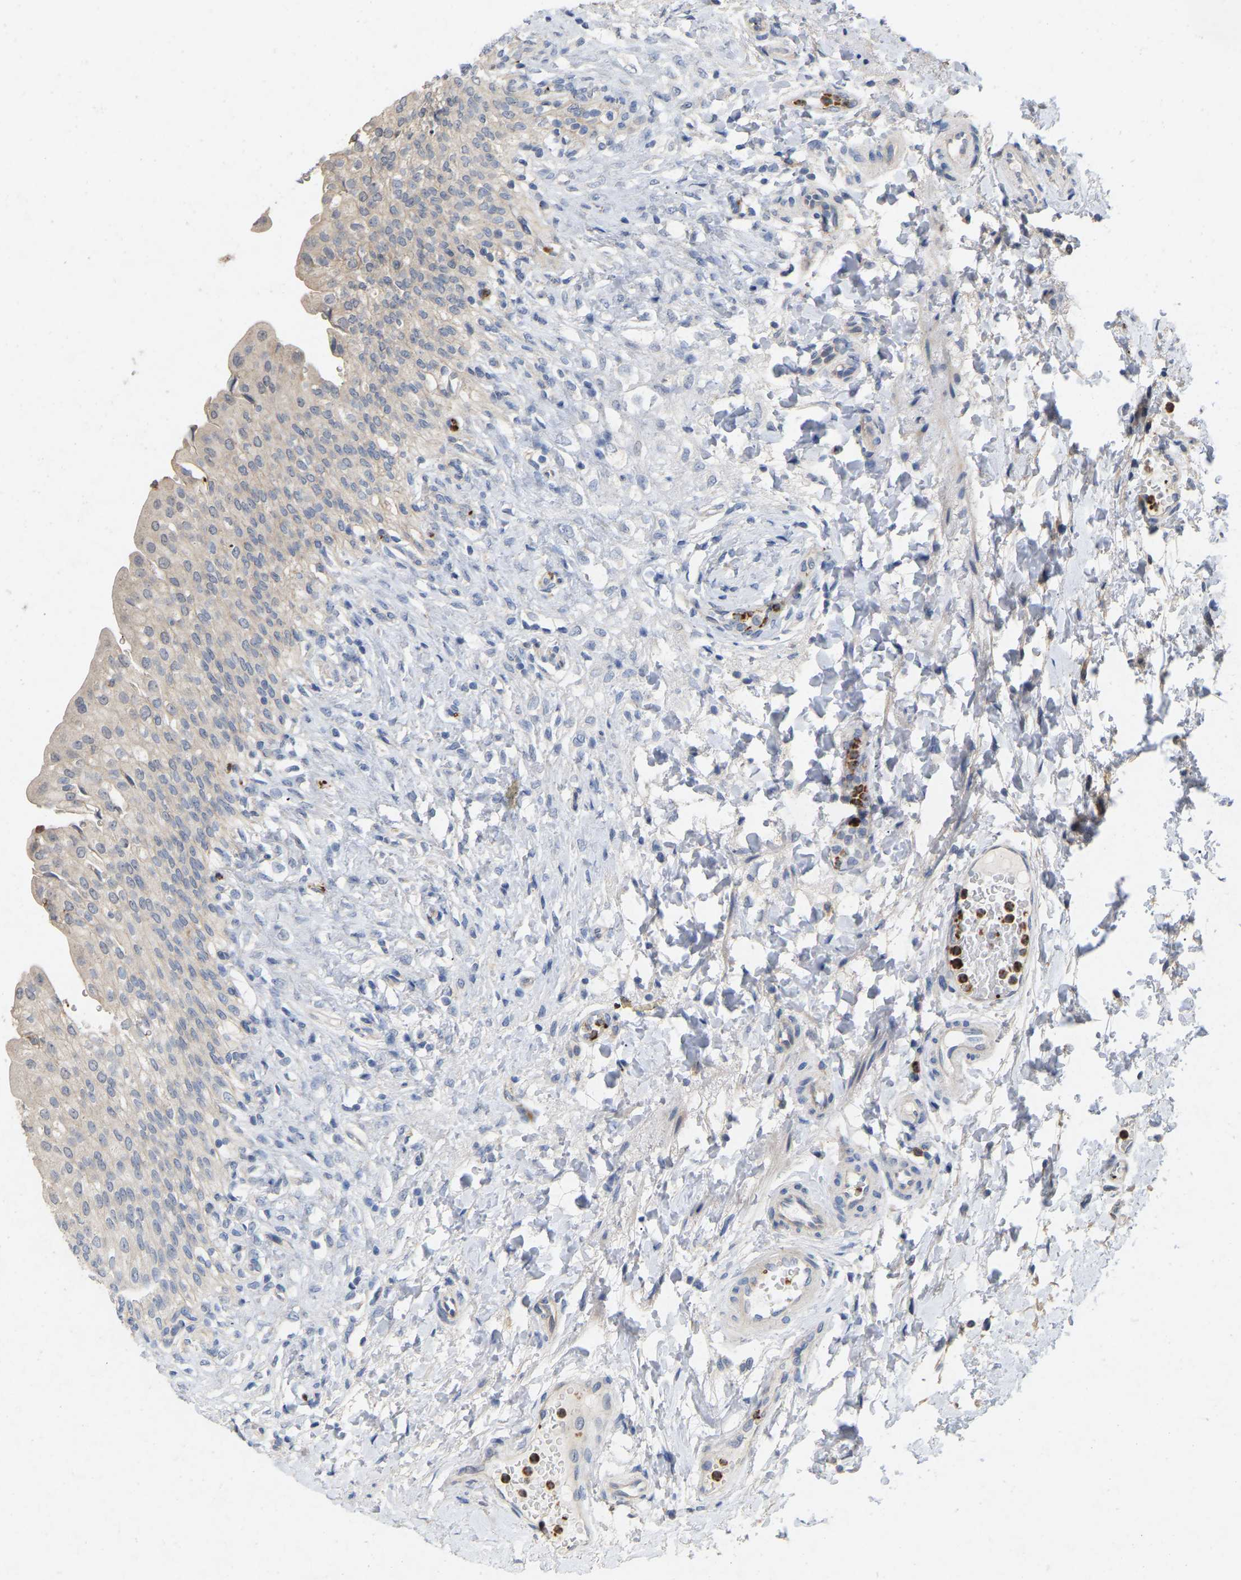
{"staining": {"intensity": "negative", "quantity": "none", "location": "none"}, "tissue": "urinary bladder", "cell_type": "Urothelial cells", "image_type": "normal", "snomed": [{"axis": "morphology", "description": "Urothelial carcinoma, High grade"}, {"axis": "topography", "description": "Urinary bladder"}], "caption": "Urothelial cells show no significant staining in benign urinary bladder.", "gene": "RHEB", "patient": {"sex": "male", "age": 46}}